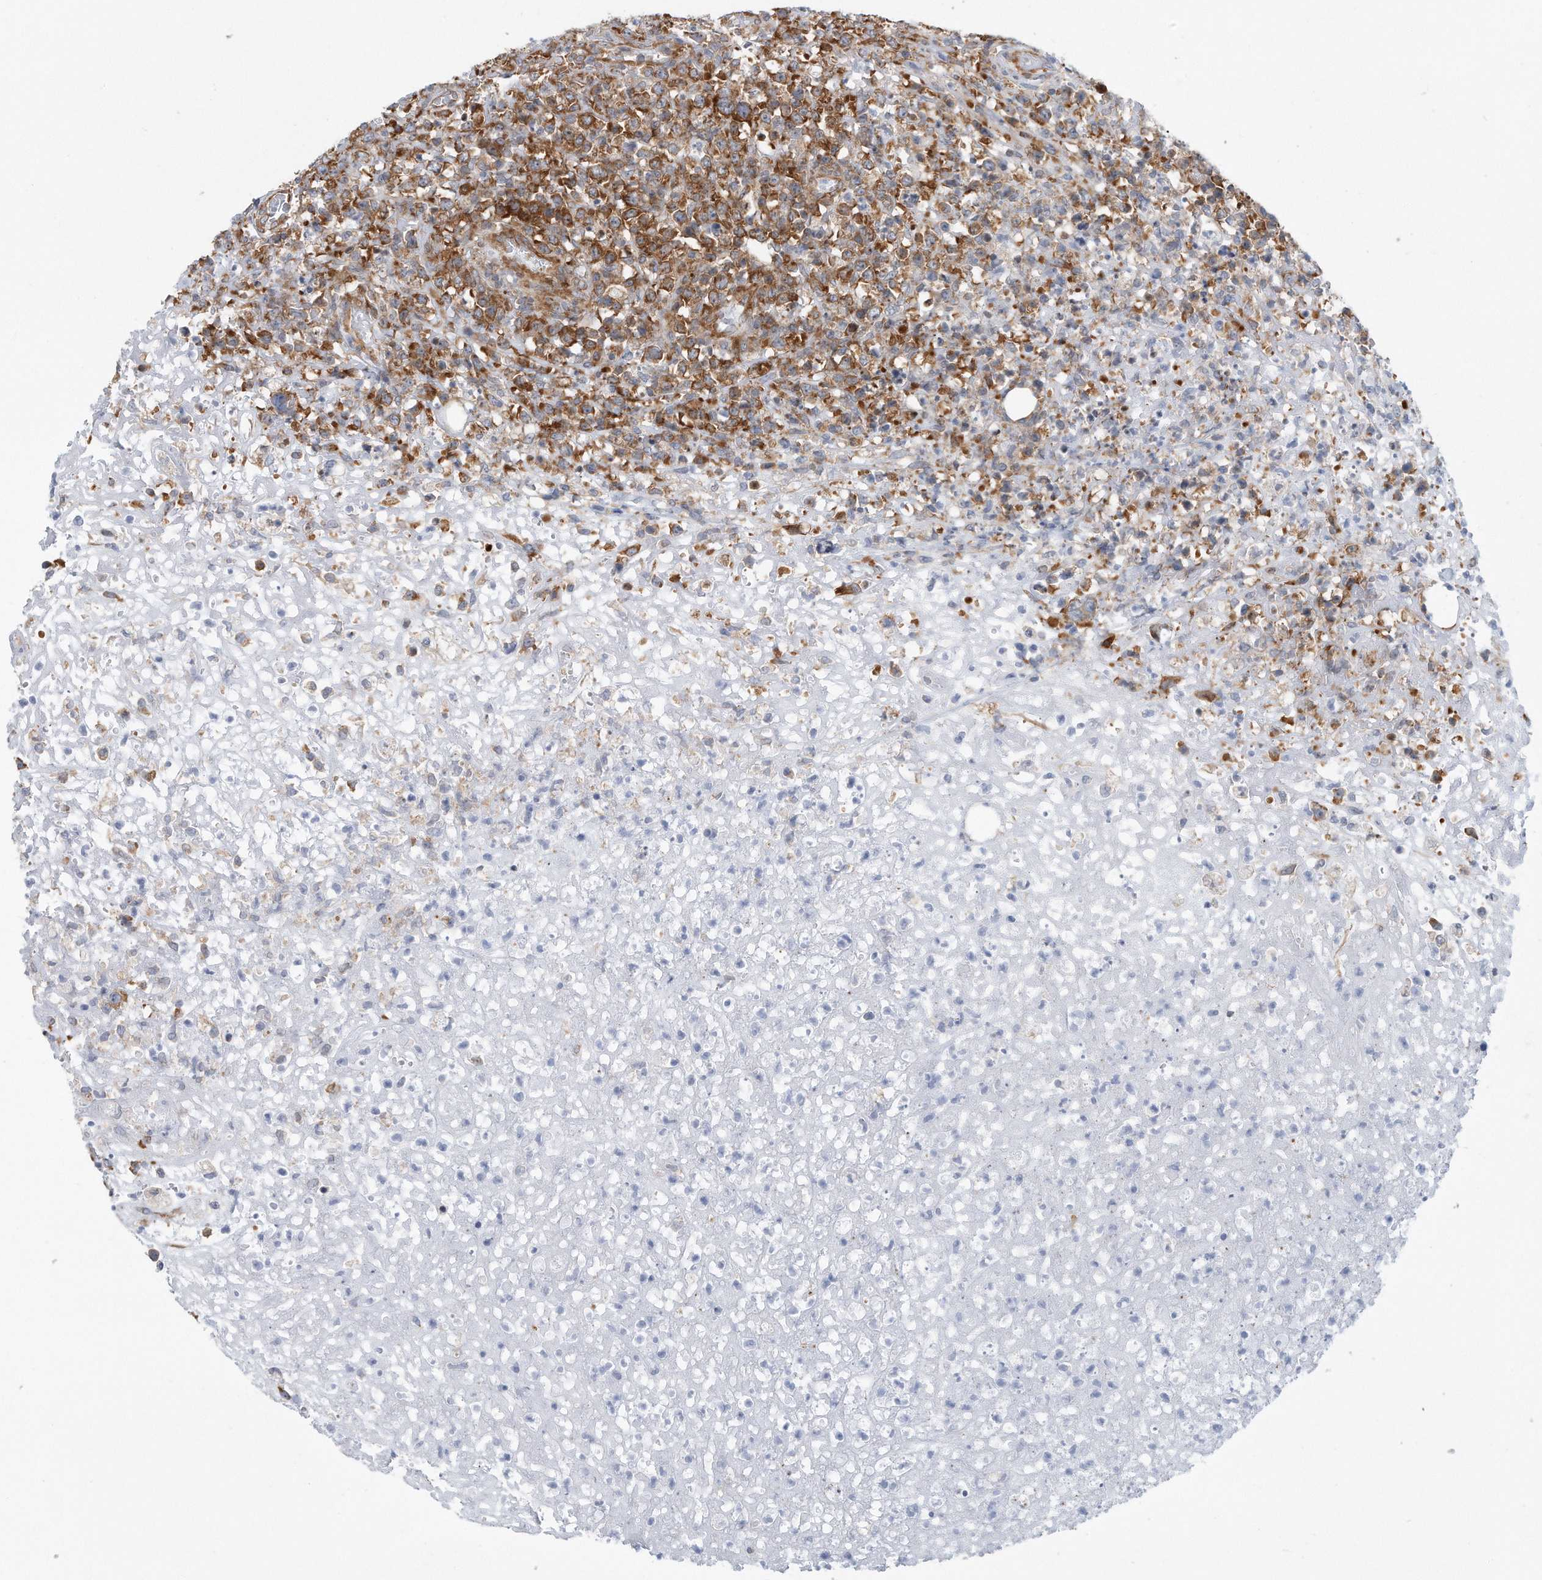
{"staining": {"intensity": "moderate", "quantity": ">75%", "location": "cytoplasmic/membranous"}, "tissue": "lymphoma", "cell_type": "Tumor cells", "image_type": "cancer", "snomed": [{"axis": "morphology", "description": "Malignant lymphoma, non-Hodgkin's type, High grade"}, {"axis": "topography", "description": "Colon"}], "caption": "This is an image of immunohistochemistry staining of lymphoma, which shows moderate staining in the cytoplasmic/membranous of tumor cells.", "gene": "RPL26L1", "patient": {"sex": "female", "age": 53}}